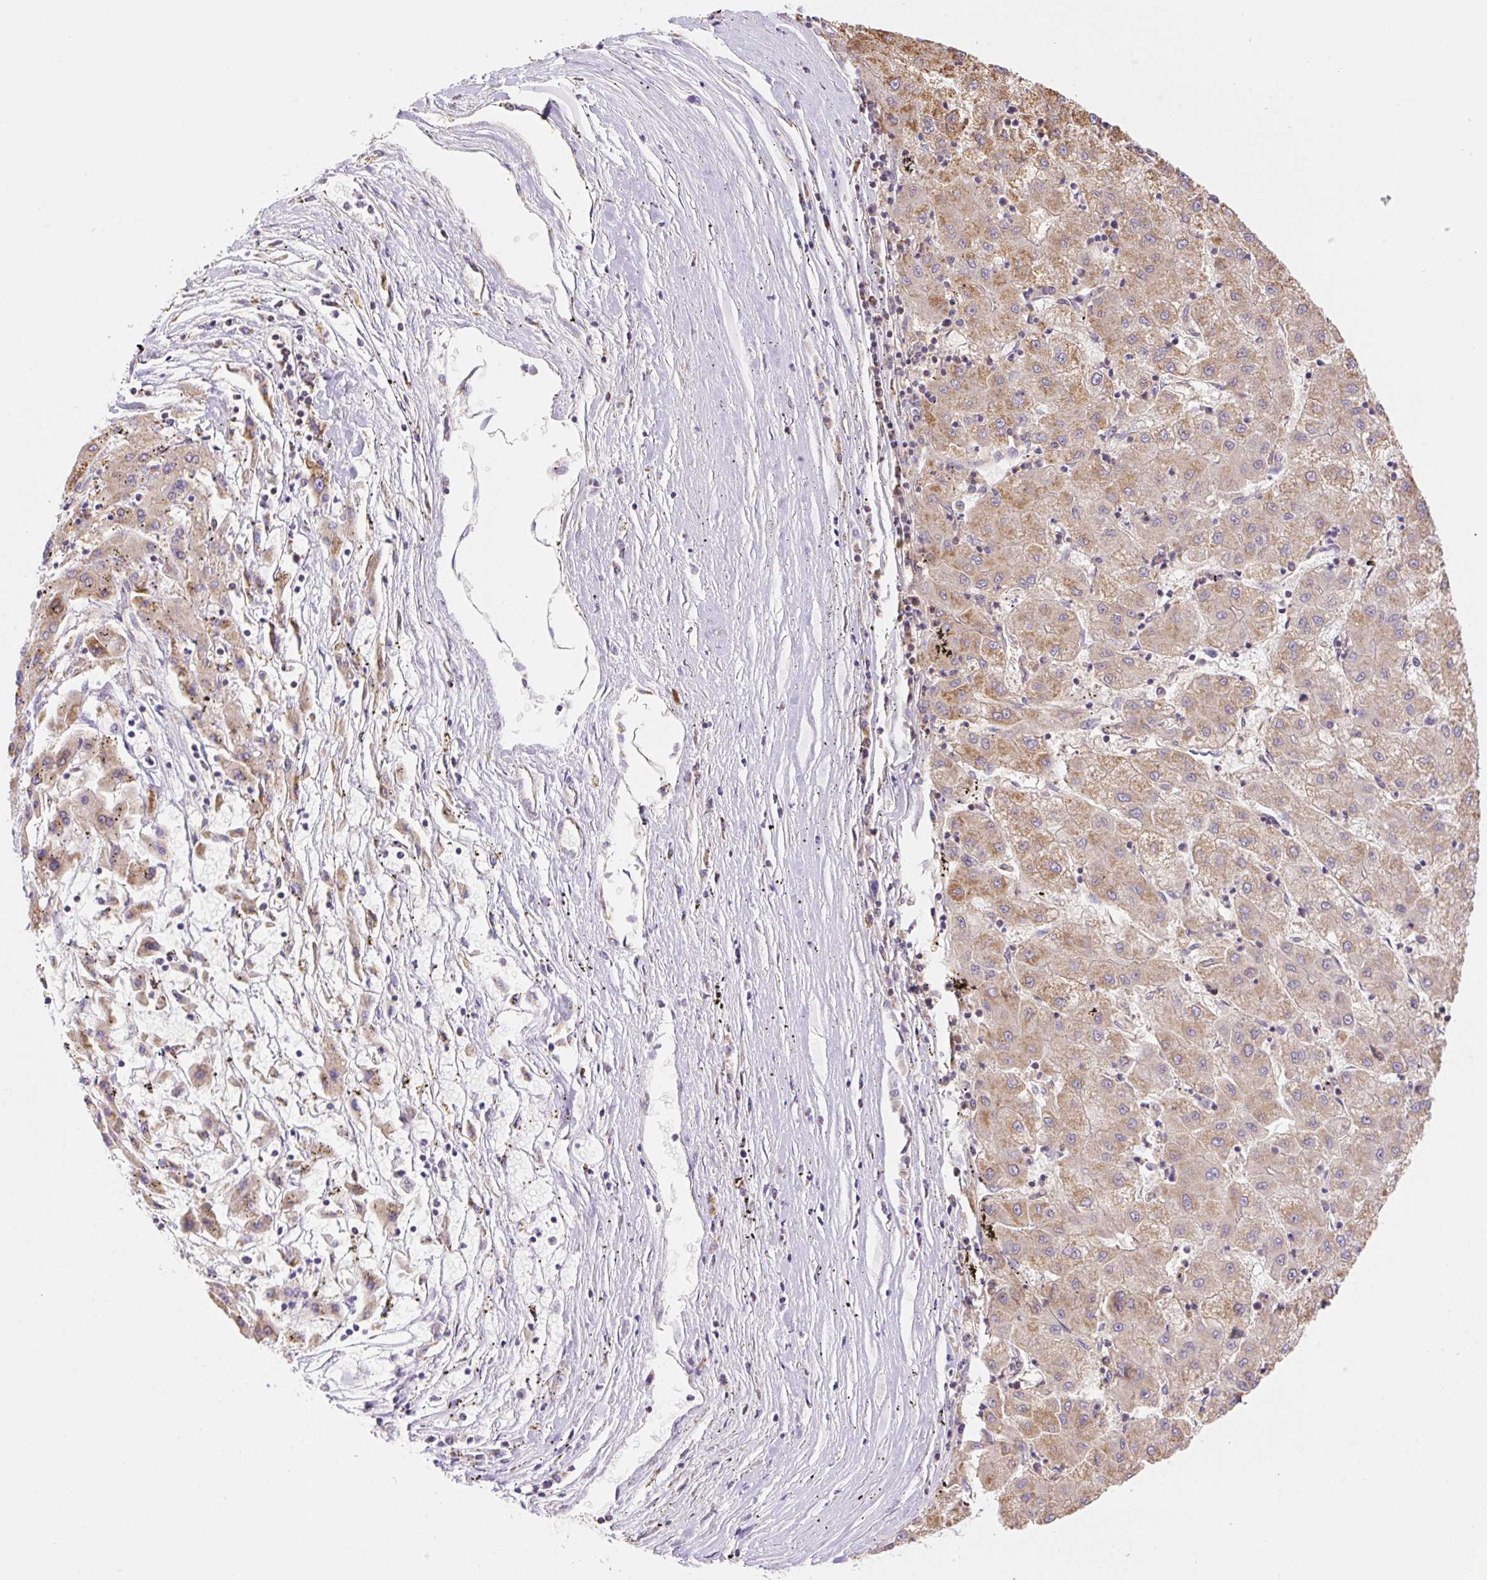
{"staining": {"intensity": "moderate", "quantity": "25%-75%", "location": "cytoplasmic/membranous"}, "tissue": "liver cancer", "cell_type": "Tumor cells", "image_type": "cancer", "snomed": [{"axis": "morphology", "description": "Carcinoma, Hepatocellular, NOS"}, {"axis": "topography", "description": "Liver"}], "caption": "IHC photomicrograph of neoplastic tissue: human liver cancer (hepatocellular carcinoma) stained using immunohistochemistry demonstrates medium levels of moderate protein expression localized specifically in the cytoplasmic/membranous of tumor cells, appearing as a cytoplasmic/membranous brown color.", "gene": "ESAM", "patient": {"sex": "male", "age": 72}}